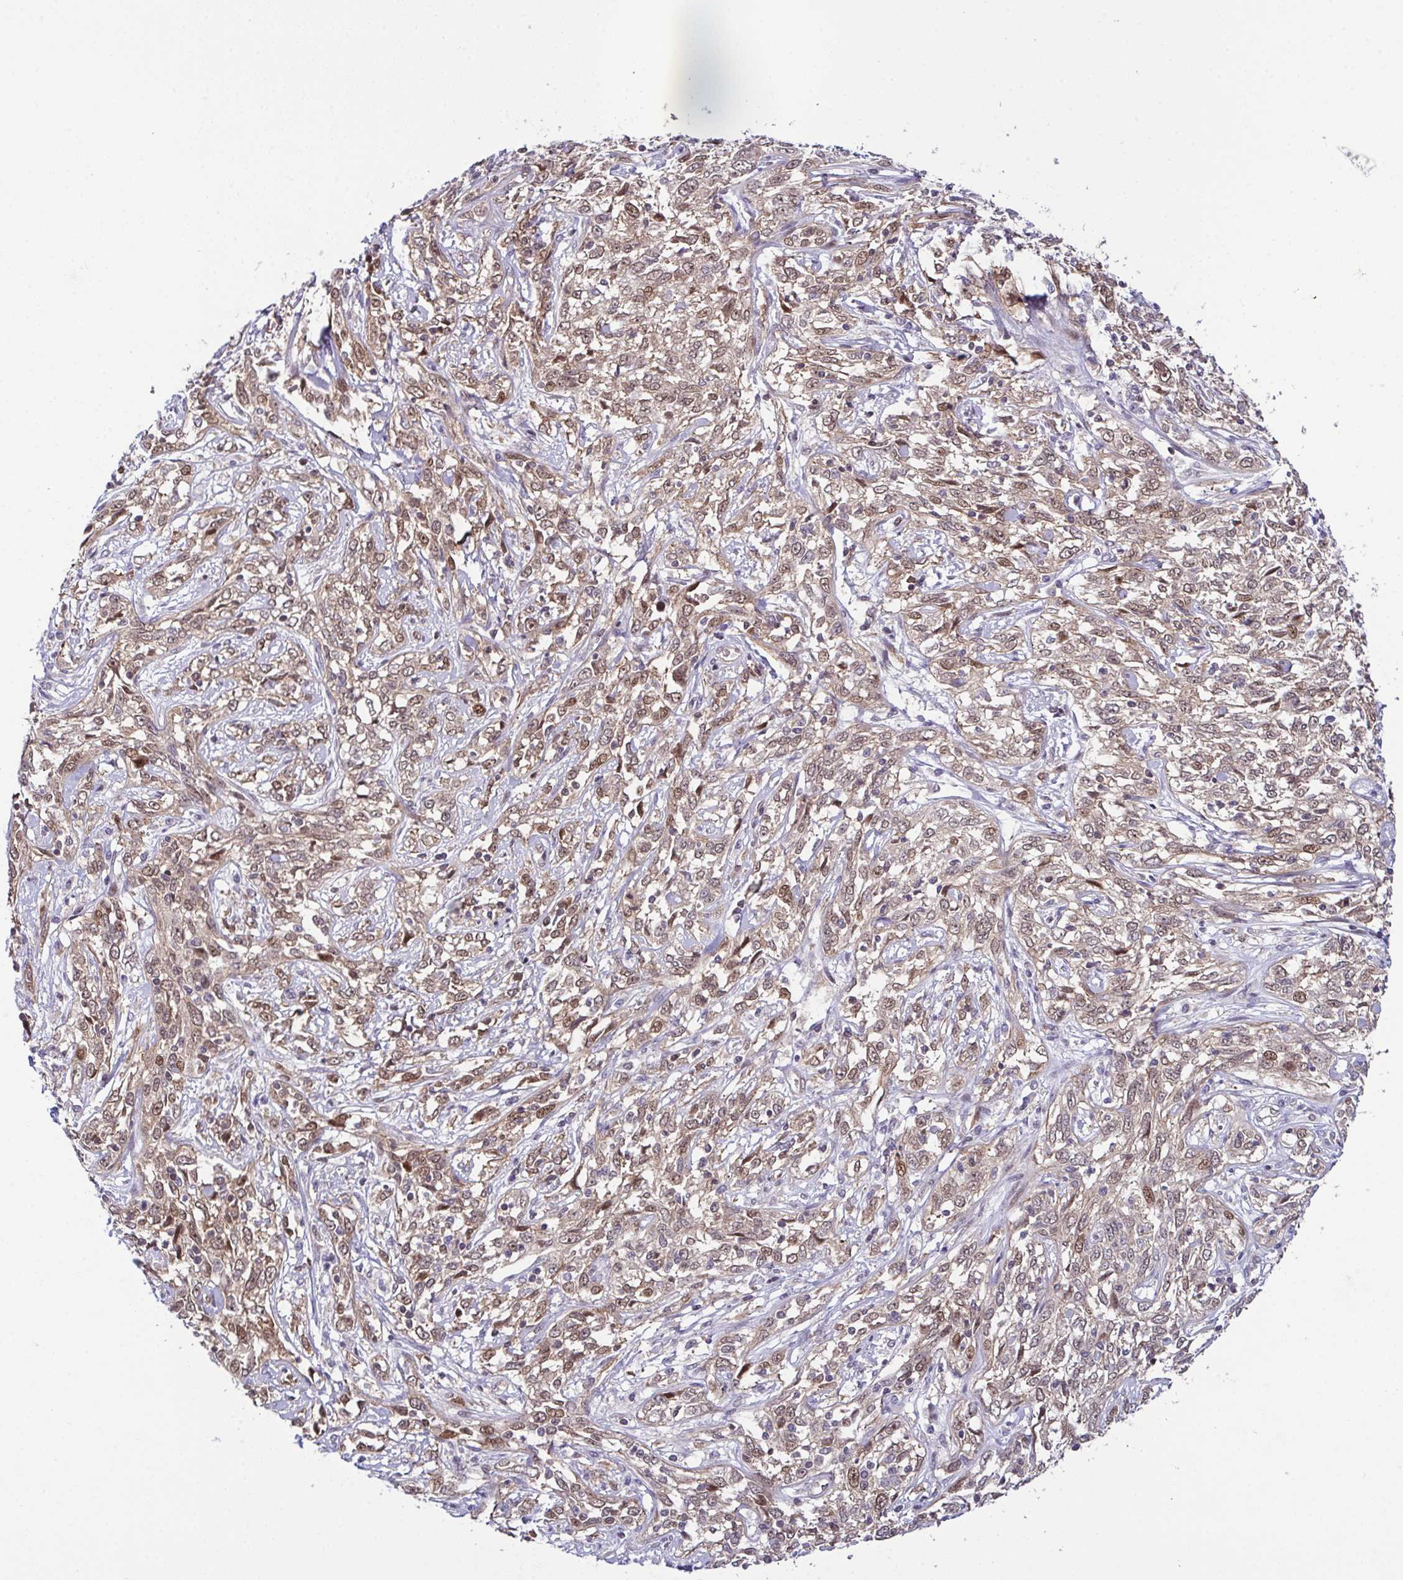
{"staining": {"intensity": "moderate", "quantity": ">75%", "location": "nuclear"}, "tissue": "cervical cancer", "cell_type": "Tumor cells", "image_type": "cancer", "snomed": [{"axis": "morphology", "description": "Adenocarcinoma, NOS"}, {"axis": "topography", "description": "Cervix"}], "caption": "Cervical cancer (adenocarcinoma) stained for a protein (brown) exhibits moderate nuclear positive positivity in about >75% of tumor cells.", "gene": "DNAJB1", "patient": {"sex": "female", "age": 40}}